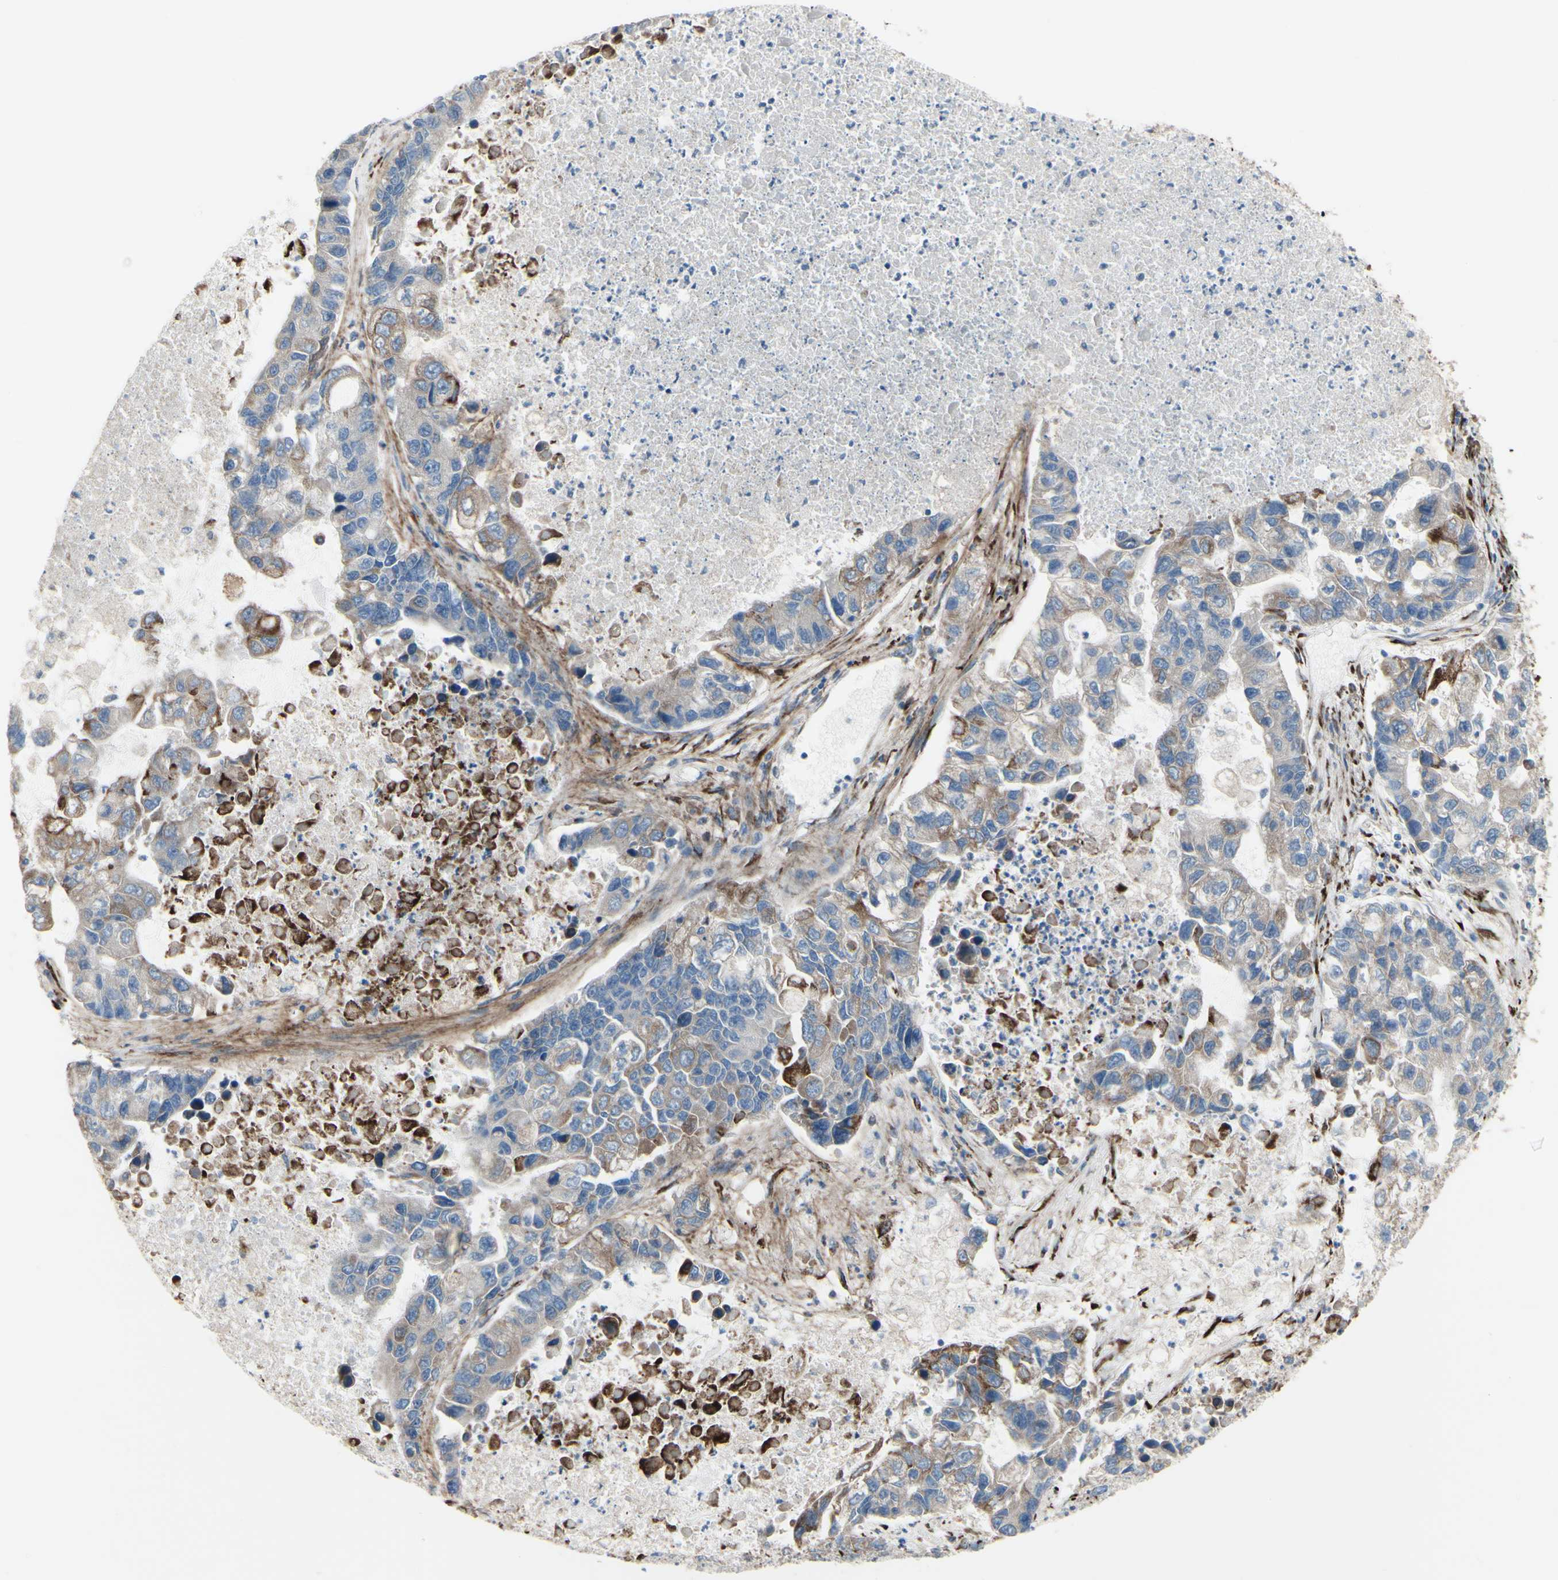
{"staining": {"intensity": "weak", "quantity": "25%-75%", "location": "cytoplasmic/membranous"}, "tissue": "lung cancer", "cell_type": "Tumor cells", "image_type": "cancer", "snomed": [{"axis": "morphology", "description": "Adenocarcinoma, NOS"}, {"axis": "topography", "description": "Lung"}], "caption": "Tumor cells show low levels of weak cytoplasmic/membranous positivity in approximately 25%-75% of cells in adenocarcinoma (lung).", "gene": "AGPAT5", "patient": {"sex": "female", "age": 51}}